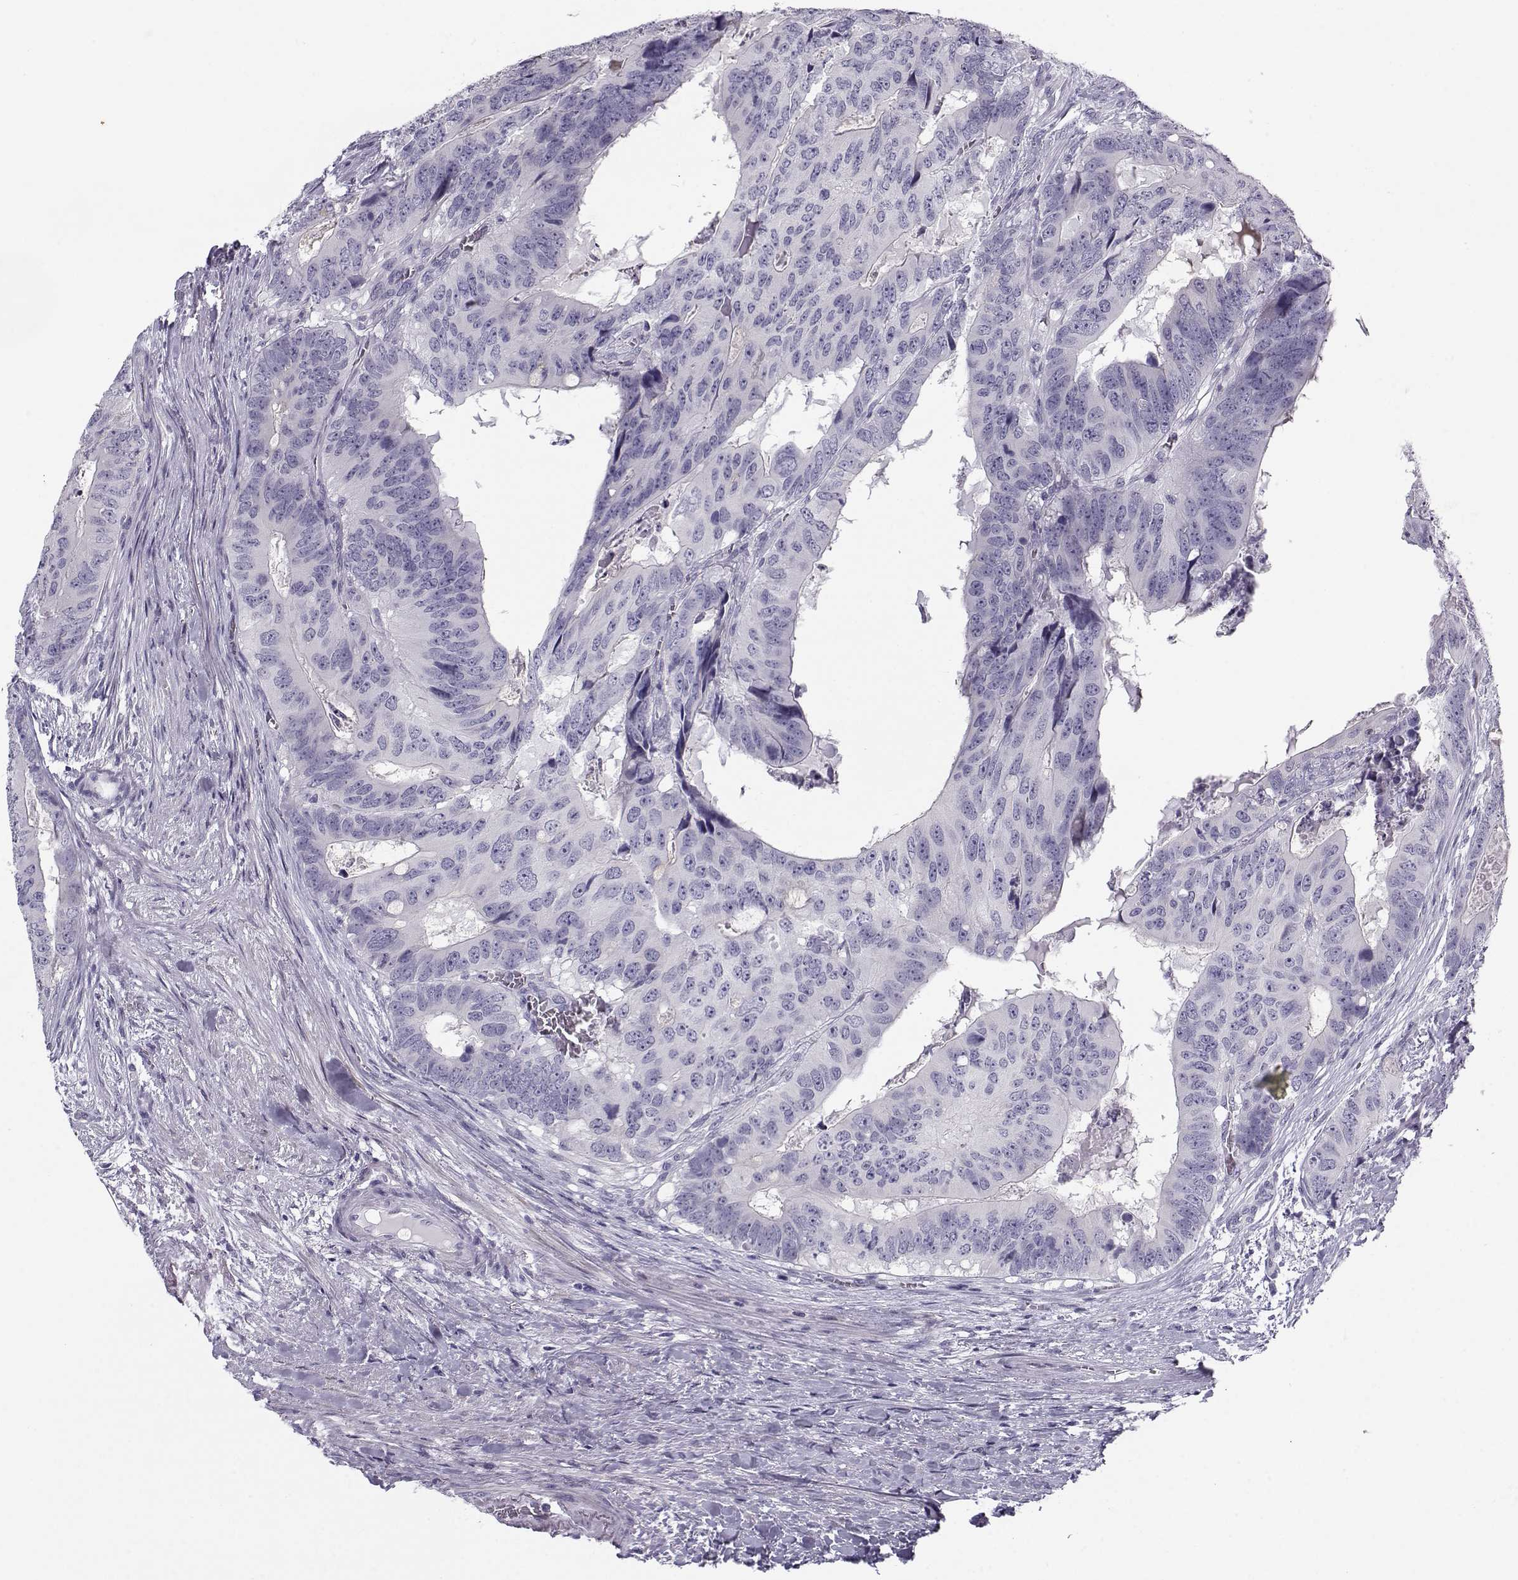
{"staining": {"intensity": "negative", "quantity": "none", "location": "none"}, "tissue": "colorectal cancer", "cell_type": "Tumor cells", "image_type": "cancer", "snomed": [{"axis": "morphology", "description": "Adenocarcinoma, NOS"}, {"axis": "topography", "description": "Colon"}], "caption": "The photomicrograph displays no staining of tumor cells in colorectal cancer (adenocarcinoma). The staining was performed using DAB (3,3'-diaminobenzidine) to visualize the protein expression in brown, while the nuclei were stained in blue with hematoxylin (Magnification: 20x).", "gene": "CREB3L3", "patient": {"sex": "male", "age": 79}}